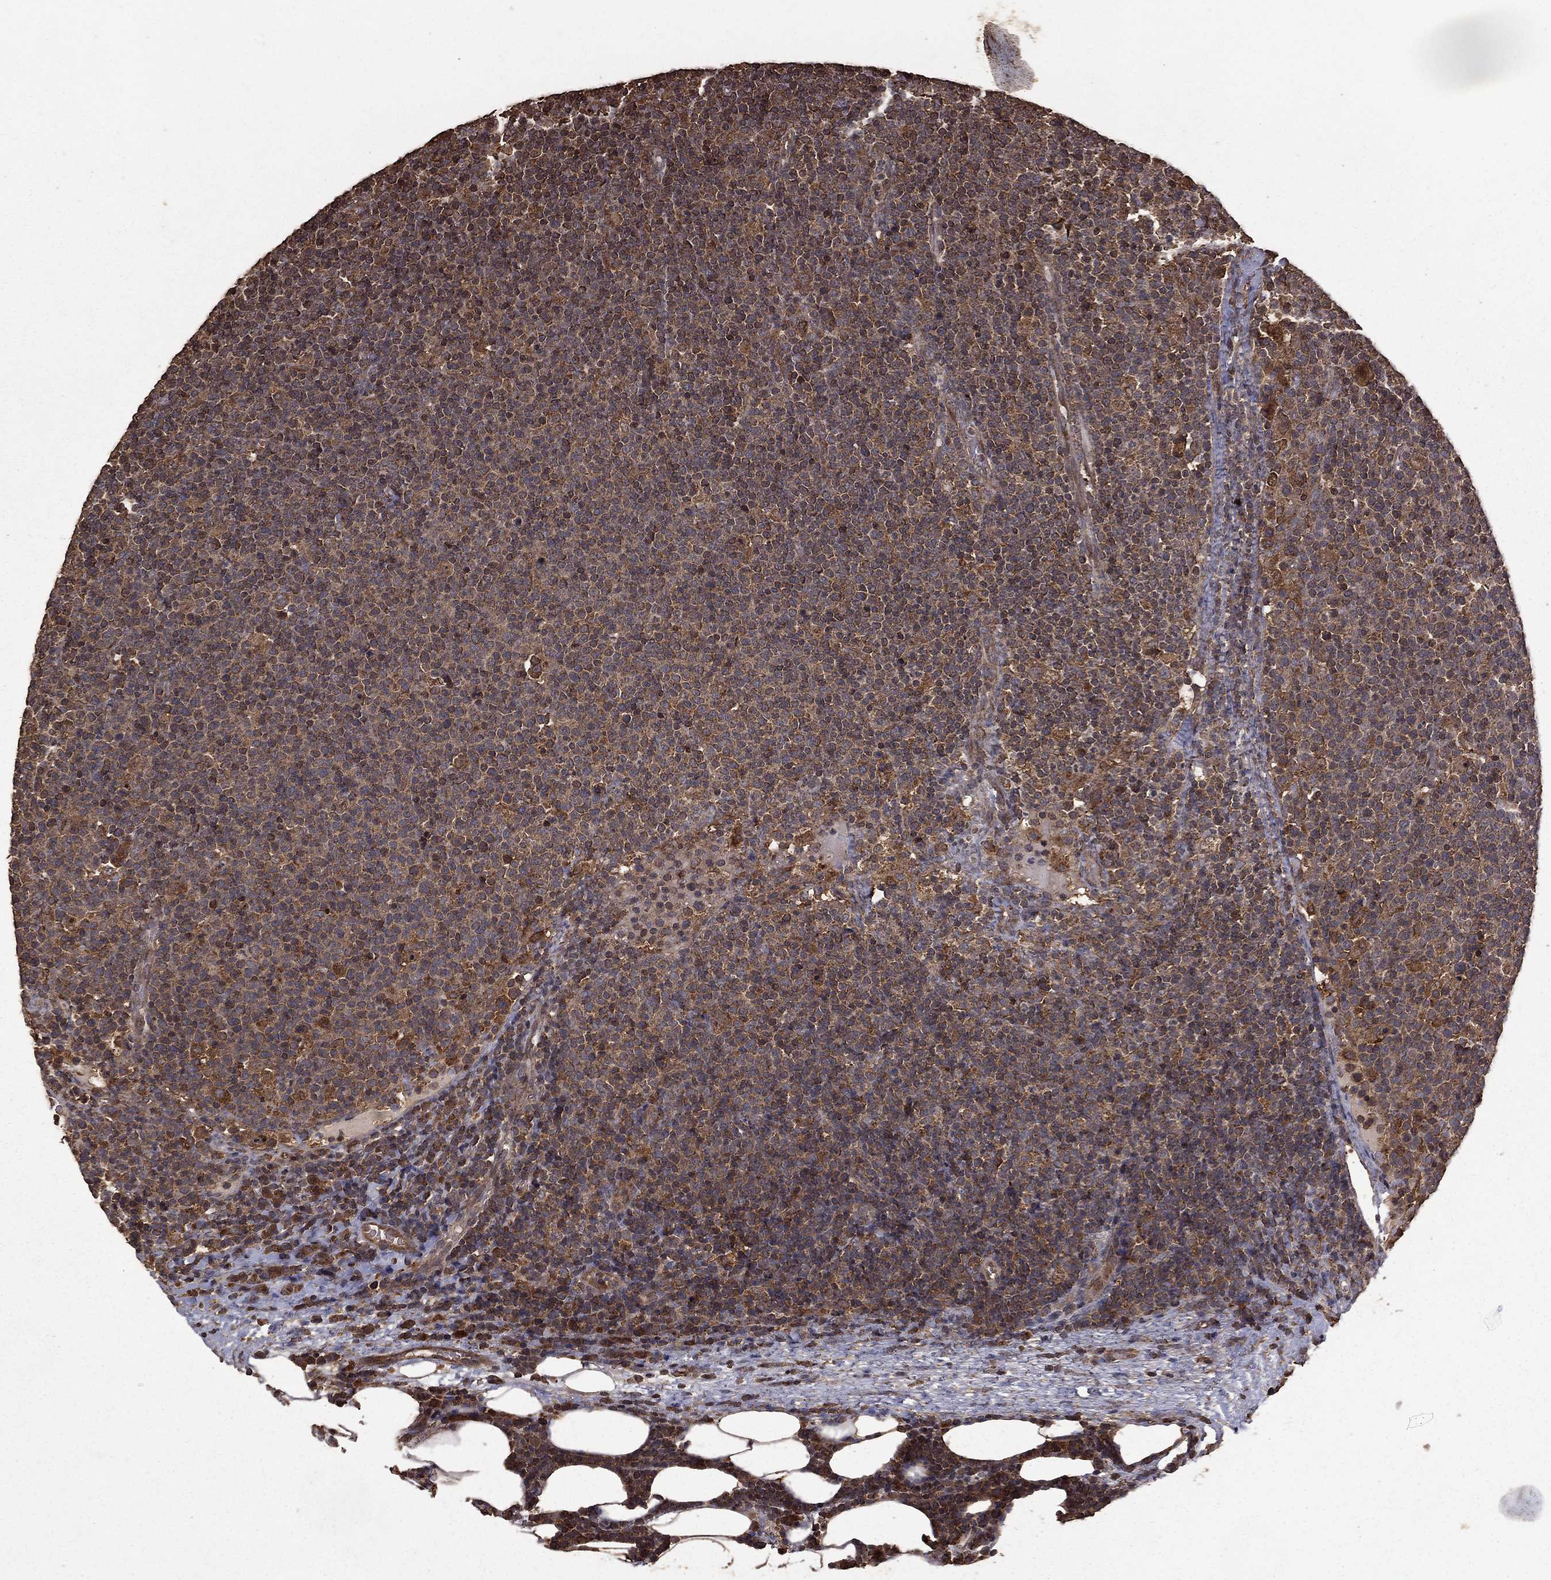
{"staining": {"intensity": "weak", "quantity": "25%-75%", "location": "cytoplasmic/membranous"}, "tissue": "lymphoma", "cell_type": "Tumor cells", "image_type": "cancer", "snomed": [{"axis": "morphology", "description": "Malignant lymphoma, non-Hodgkin's type, High grade"}, {"axis": "topography", "description": "Lymph node"}], "caption": "A high-resolution histopathology image shows immunohistochemistry (IHC) staining of lymphoma, which displays weak cytoplasmic/membranous staining in approximately 25%-75% of tumor cells.", "gene": "BIRC6", "patient": {"sex": "male", "age": 61}}